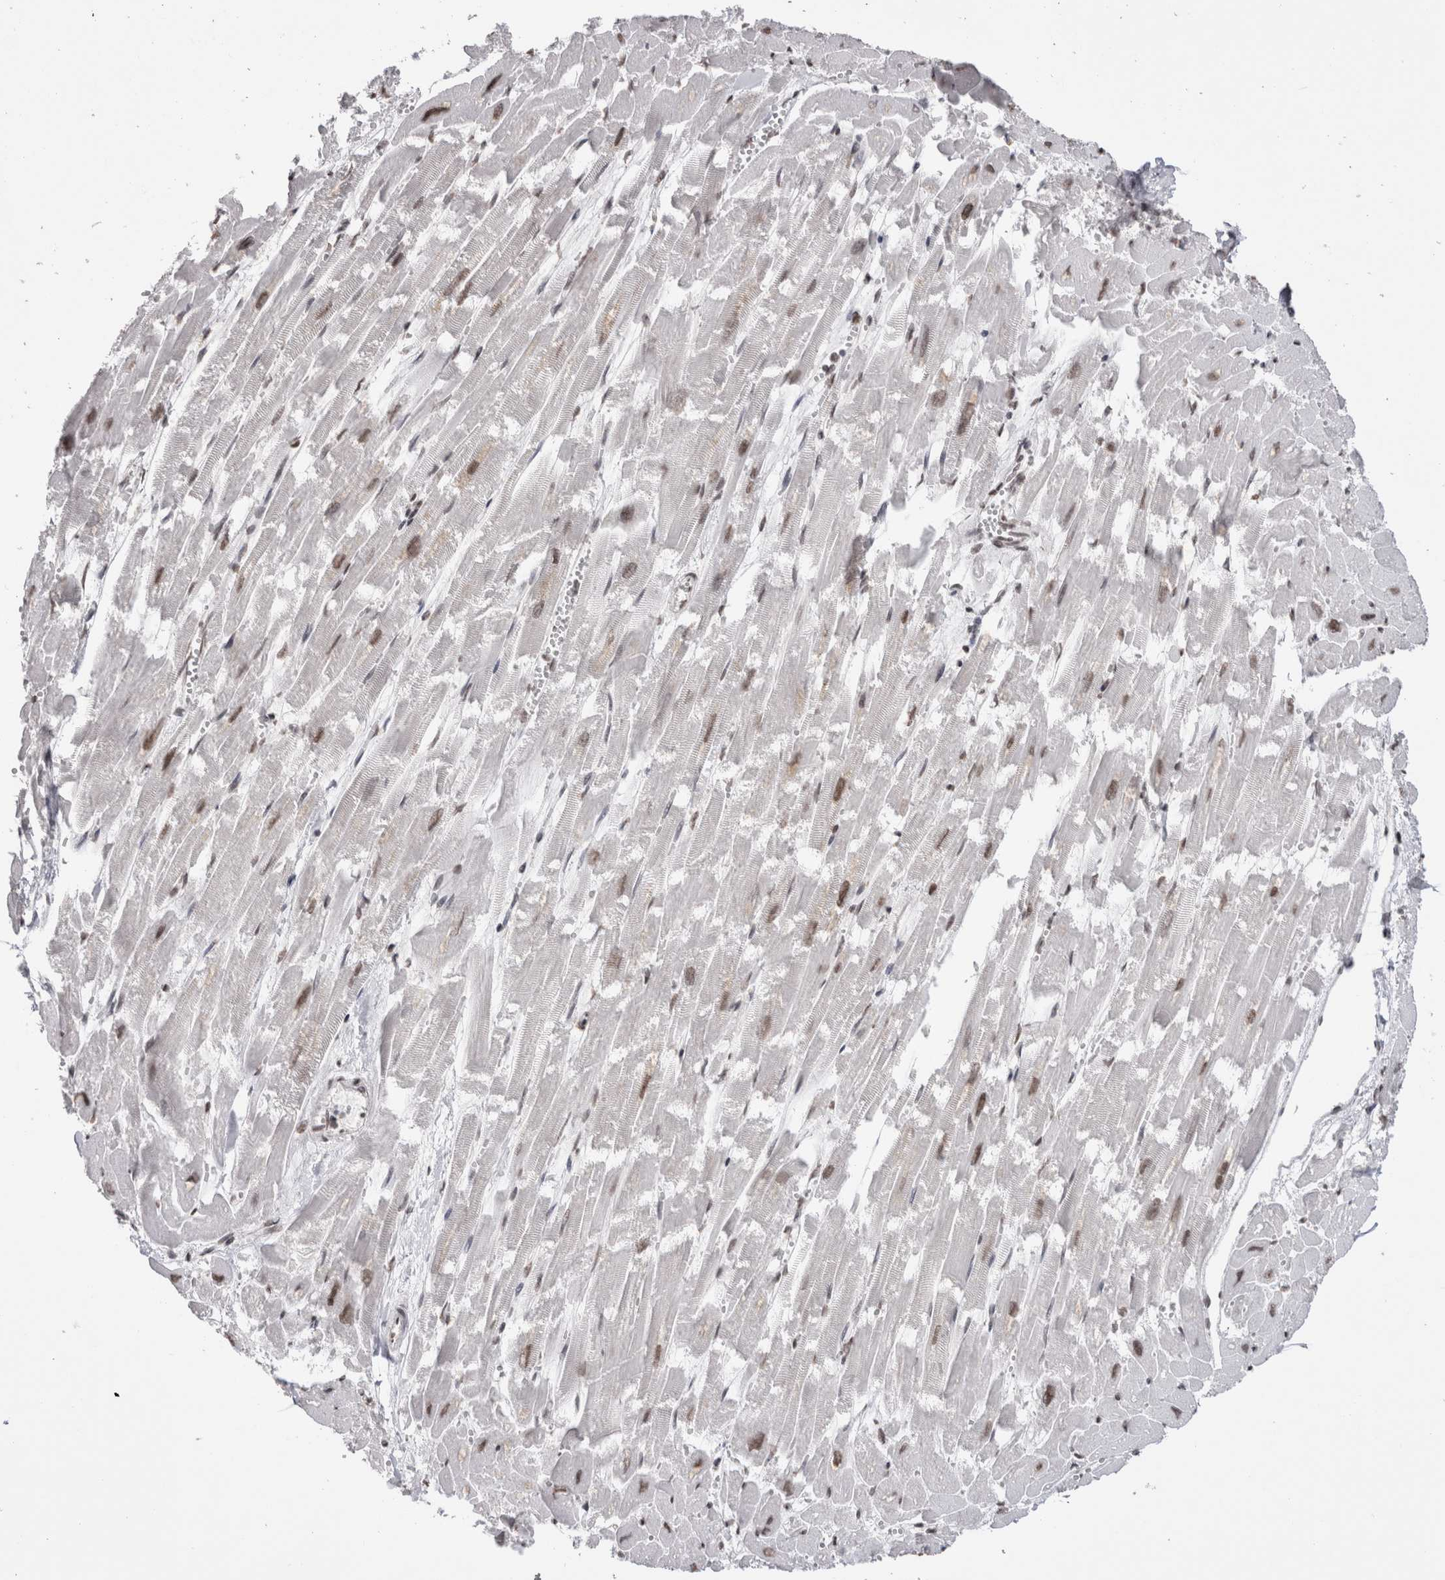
{"staining": {"intensity": "moderate", "quantity": "25%-75%", "location": "nuclear"}, "tissue": "heart muscle", "cell_type": "Cardiomyocytes", "image_type": "normal", "snomed": [{"axis": "morphology", "description": "Normal tissue, NOS"}, {"axis": "topography", "description": "Heart"}], "caption": "DAB immunohistochemical staining of benign heart muscle reveals moderate nuclear protein expression in about 25%-75% of cardiomyocytes.", "gene": "SMC1A", "patient": {"sex": "male", "age": 54}}